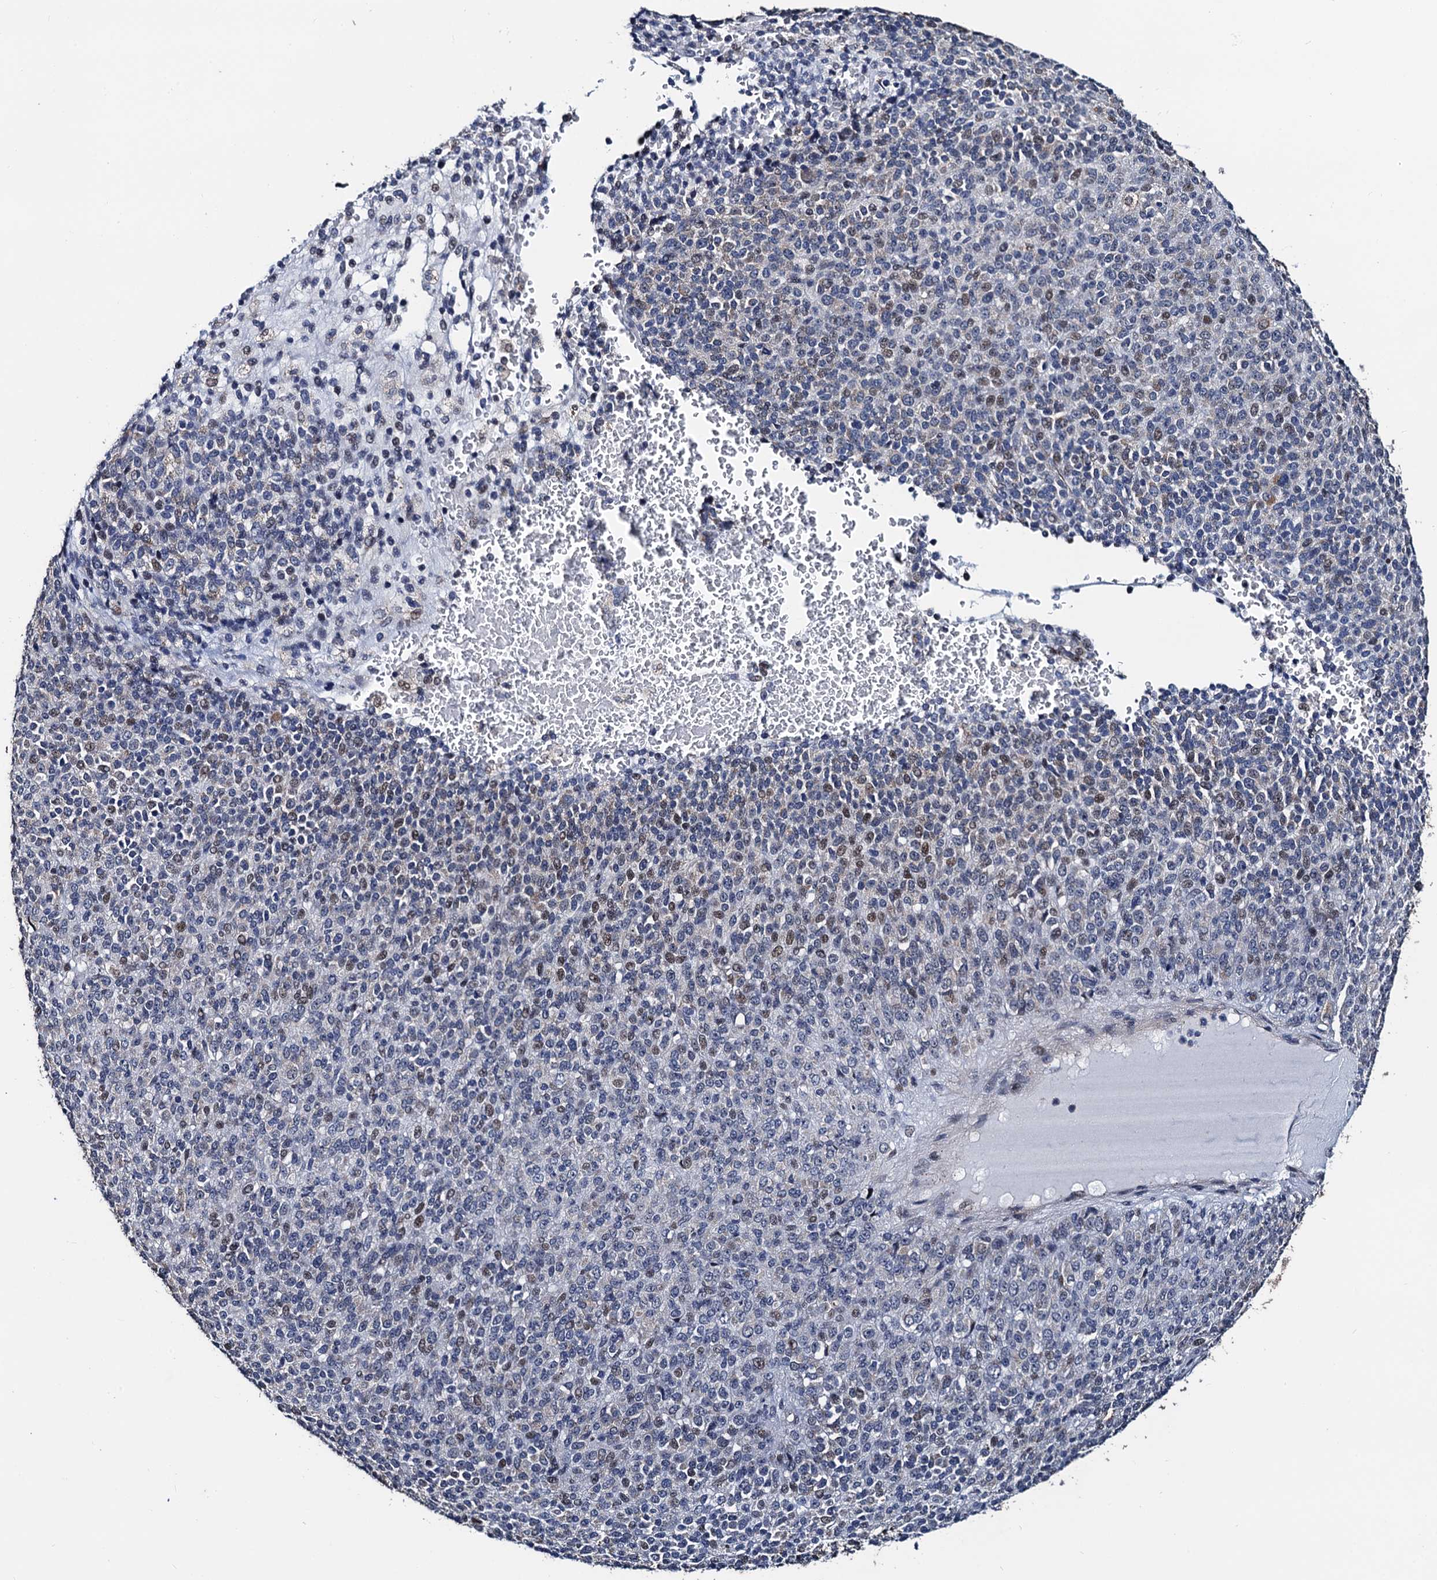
{"staining": {"intensity": "weak", "quantity": "25%-75%", "location": "nuclear"}, "tissue": "melanoma", "cell_type": "Tumor cells", "image_type": "cancer", "snomed": [{"axis": "morphology", "description": "Malignant melanoma, Metastatic site"}, {"axis": "topography", "description": "Brain"}], "caption": "A high-resolution histopathology image shows IHC staining of malignant melanoma (metastatic site), which shows weak nuclear positivity in about 25%-75% of tumor cells.", "gene": "FAM222A", "patient": {"sex": "female", "age": 56}}